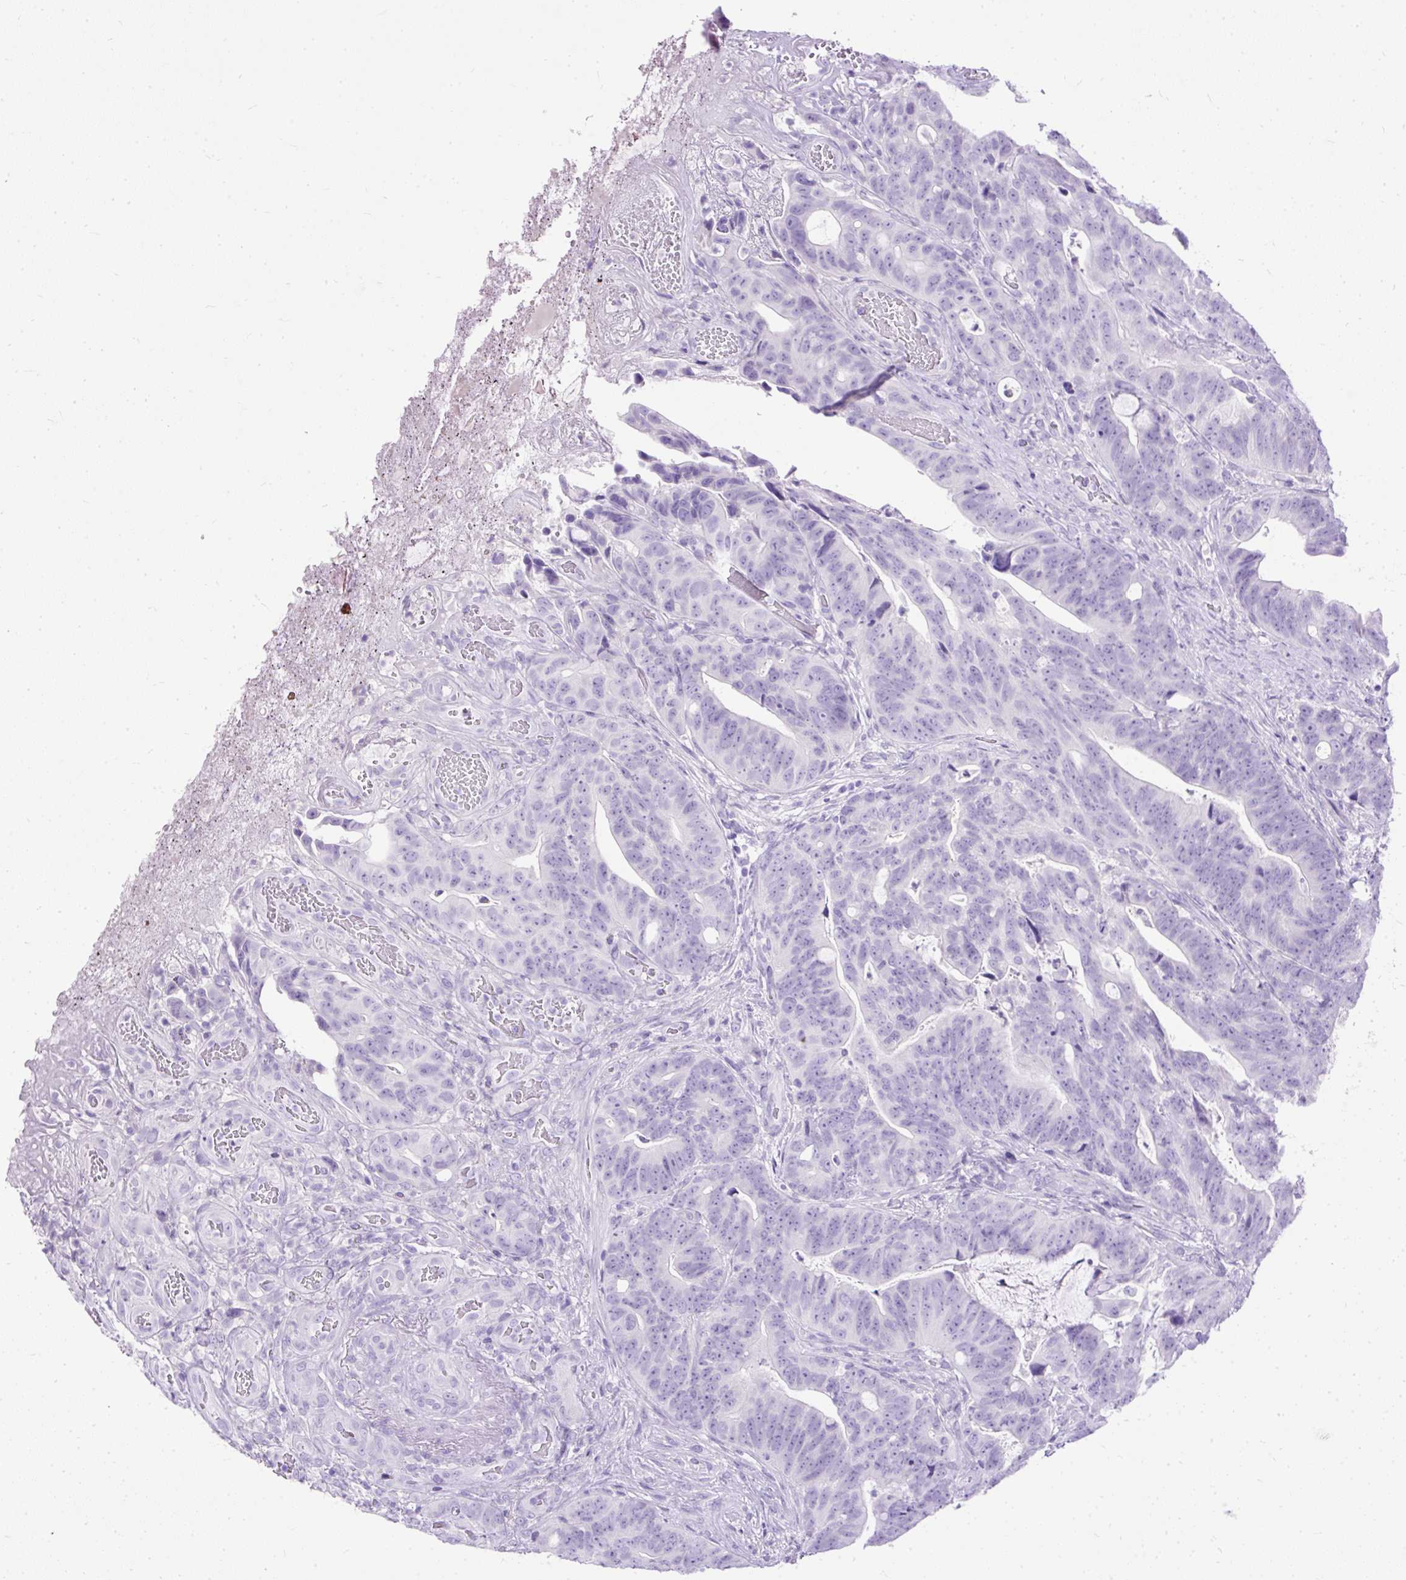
{"staining": {"intensity": "negative", "quantity": "none", "location": "none"}, "tissue": "colorectal cancer", "cell_type": "Tumor cells", "image_type": "cancer", "snomed": [{"axis": "morphology", "description": "Adenocarcinoma, NOS"}, {"axis": "topography", "description": "Colon"}], "caption": "There is no significant positivity in tumor cells of colorectal cancer.", "gene": "HEY1", "patient": {"sex": "female", "age": 82}}